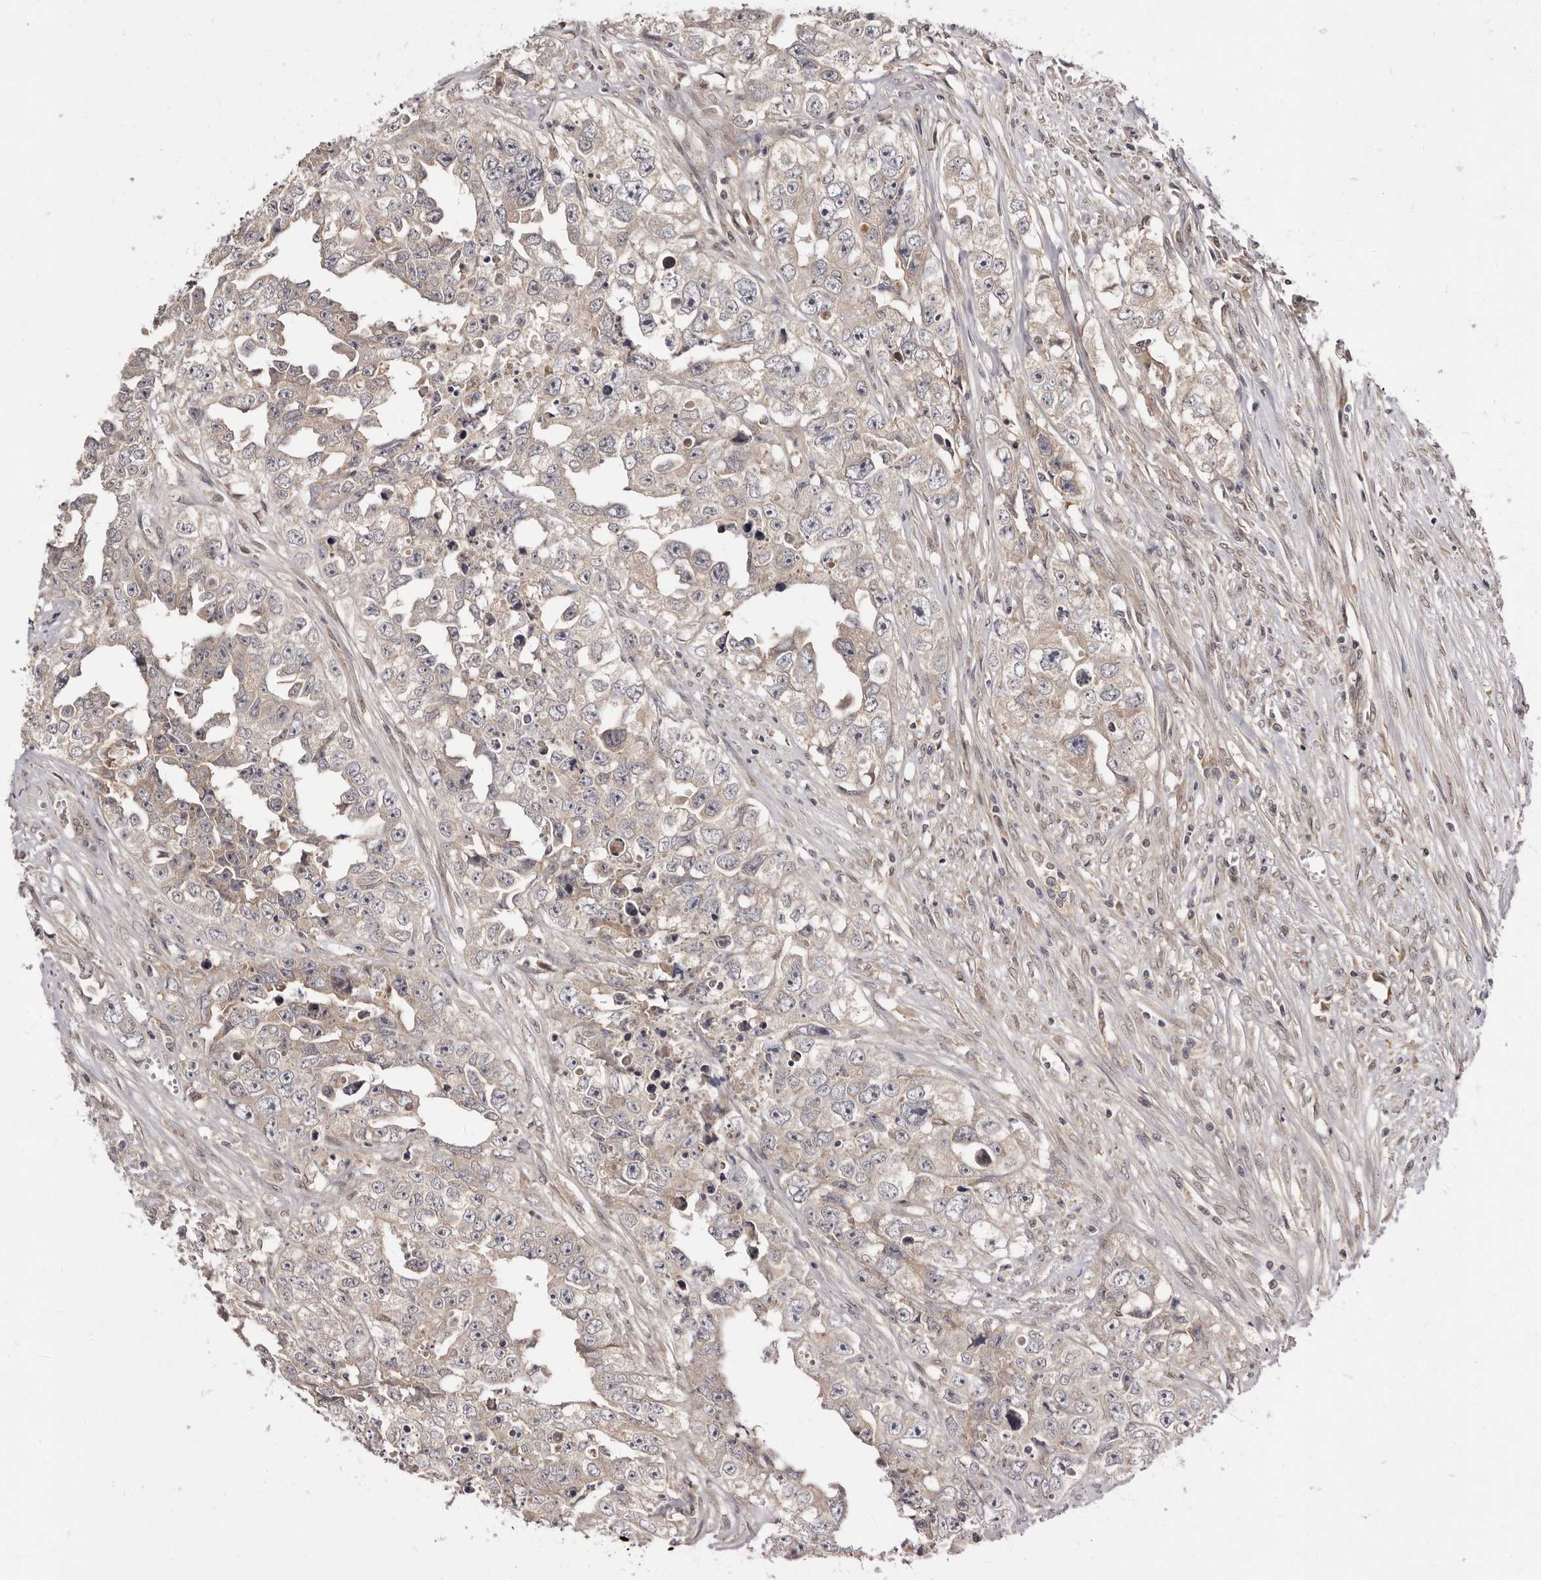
{"staining": {"intensity": "negative", "quantity": "none", "location": "none"}, "tissue": "testis cancer", "cell_type": "Tumor cells", "image_type": "cancer", "snomed": [{"axis": "morphology", "description": "Seminoma, NOS"}, {"axis": "morphology", "description": "Carcinoma, Embryonal, NOS"}, {"axis": "topography", "description": "Testis"}], "caption": "DAB immunohistochemical staining of testis embryonal carcinoma reveals no significant staining in tumor cells.", "gene": "INAVA", "patient": {"sex": "male", "age": 43}}